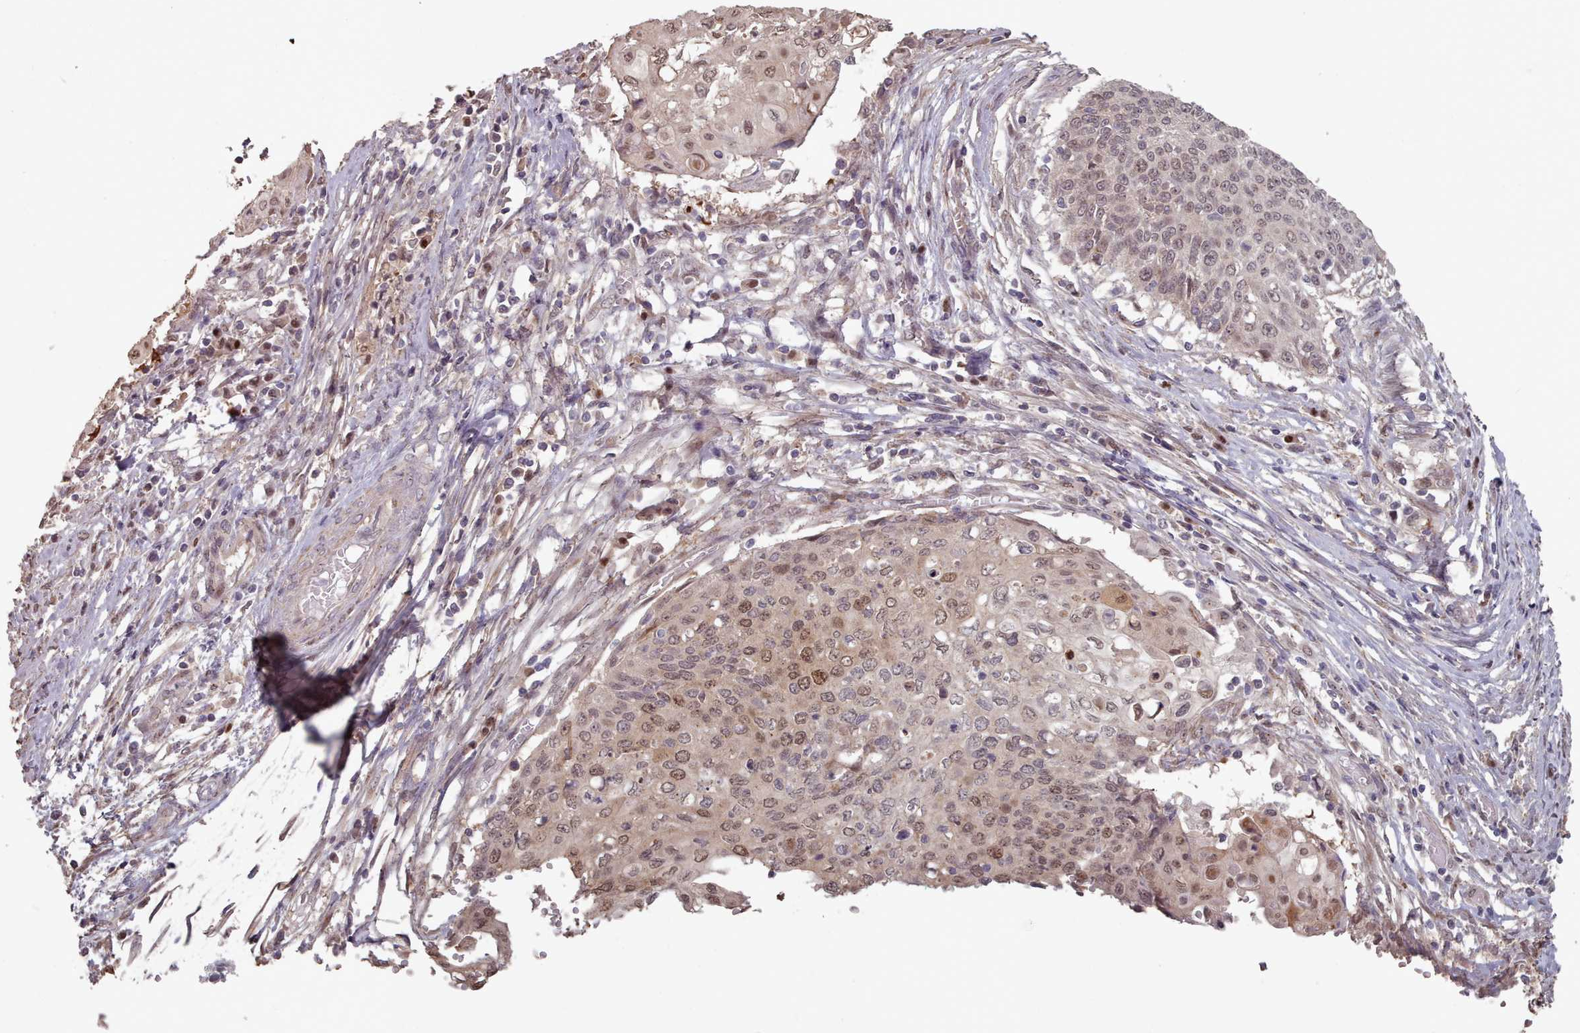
{"staining": {"intensity": "moderate", "quantity": "25%-75%", "location": "nuclear"}, "tissue": "cervical cancer", "cell_type": "Tumor cells", "image_type": "cancer", "snomed": [{"axis": "morphology", "description": "Squamous cell carcinoma, NOS"}, {"axis": "topography", "description": "Cervix"}], "caption": "A medium amount of moderate nuclear staining is seen in about 25%-75% of tumor cells in cervical cancer tissue. The protein is stained brown, and the nuclei are stained in blue (DAB IHC with brightfield microscopy, high magnification).", "gene": "ERCC6L", "patient": {"sex": "female", "age": 39}}